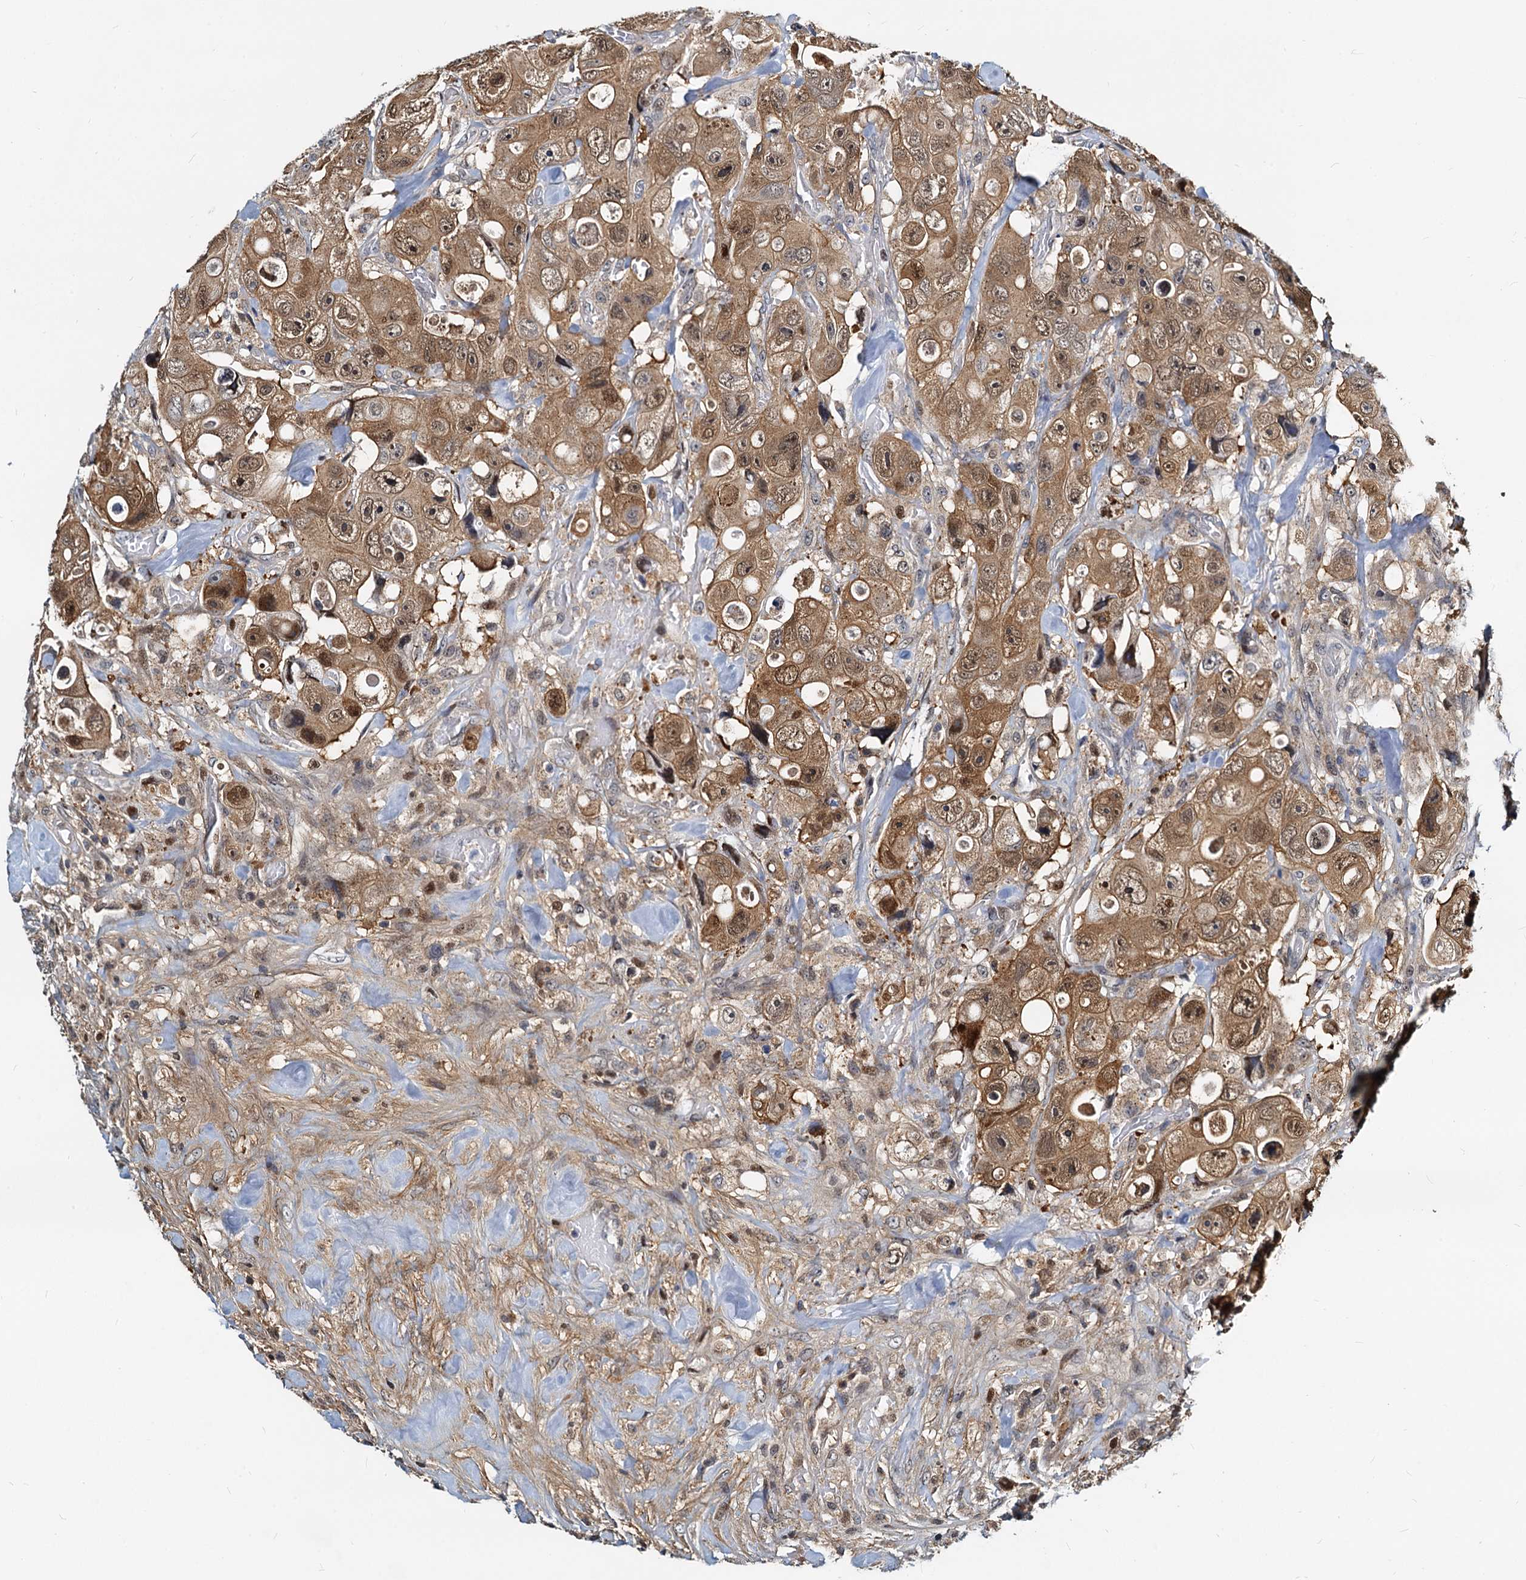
{"staining": {"intensity": "moderate", "quantity": ">75%", "location": "cytoplasmic/membranous,nuclear"}, "tissue": "colorectal cancer", "cell_type": "Tumor cells", "image_type": "cancer", "snomed": [{"axis": "morphology", "description": "Adenocarcinoma, NOS"}, {"axis": "topography", "description": "Colon"}], "caption": "Protein analysis of adenocarcinoma (colorectal) tissue shows moderate cytoplasmic/membranous and nuclear expression in about >75% of tumor cells.", "gene": "PTGES3", "patient": {"sex": "female", "age": 46}}